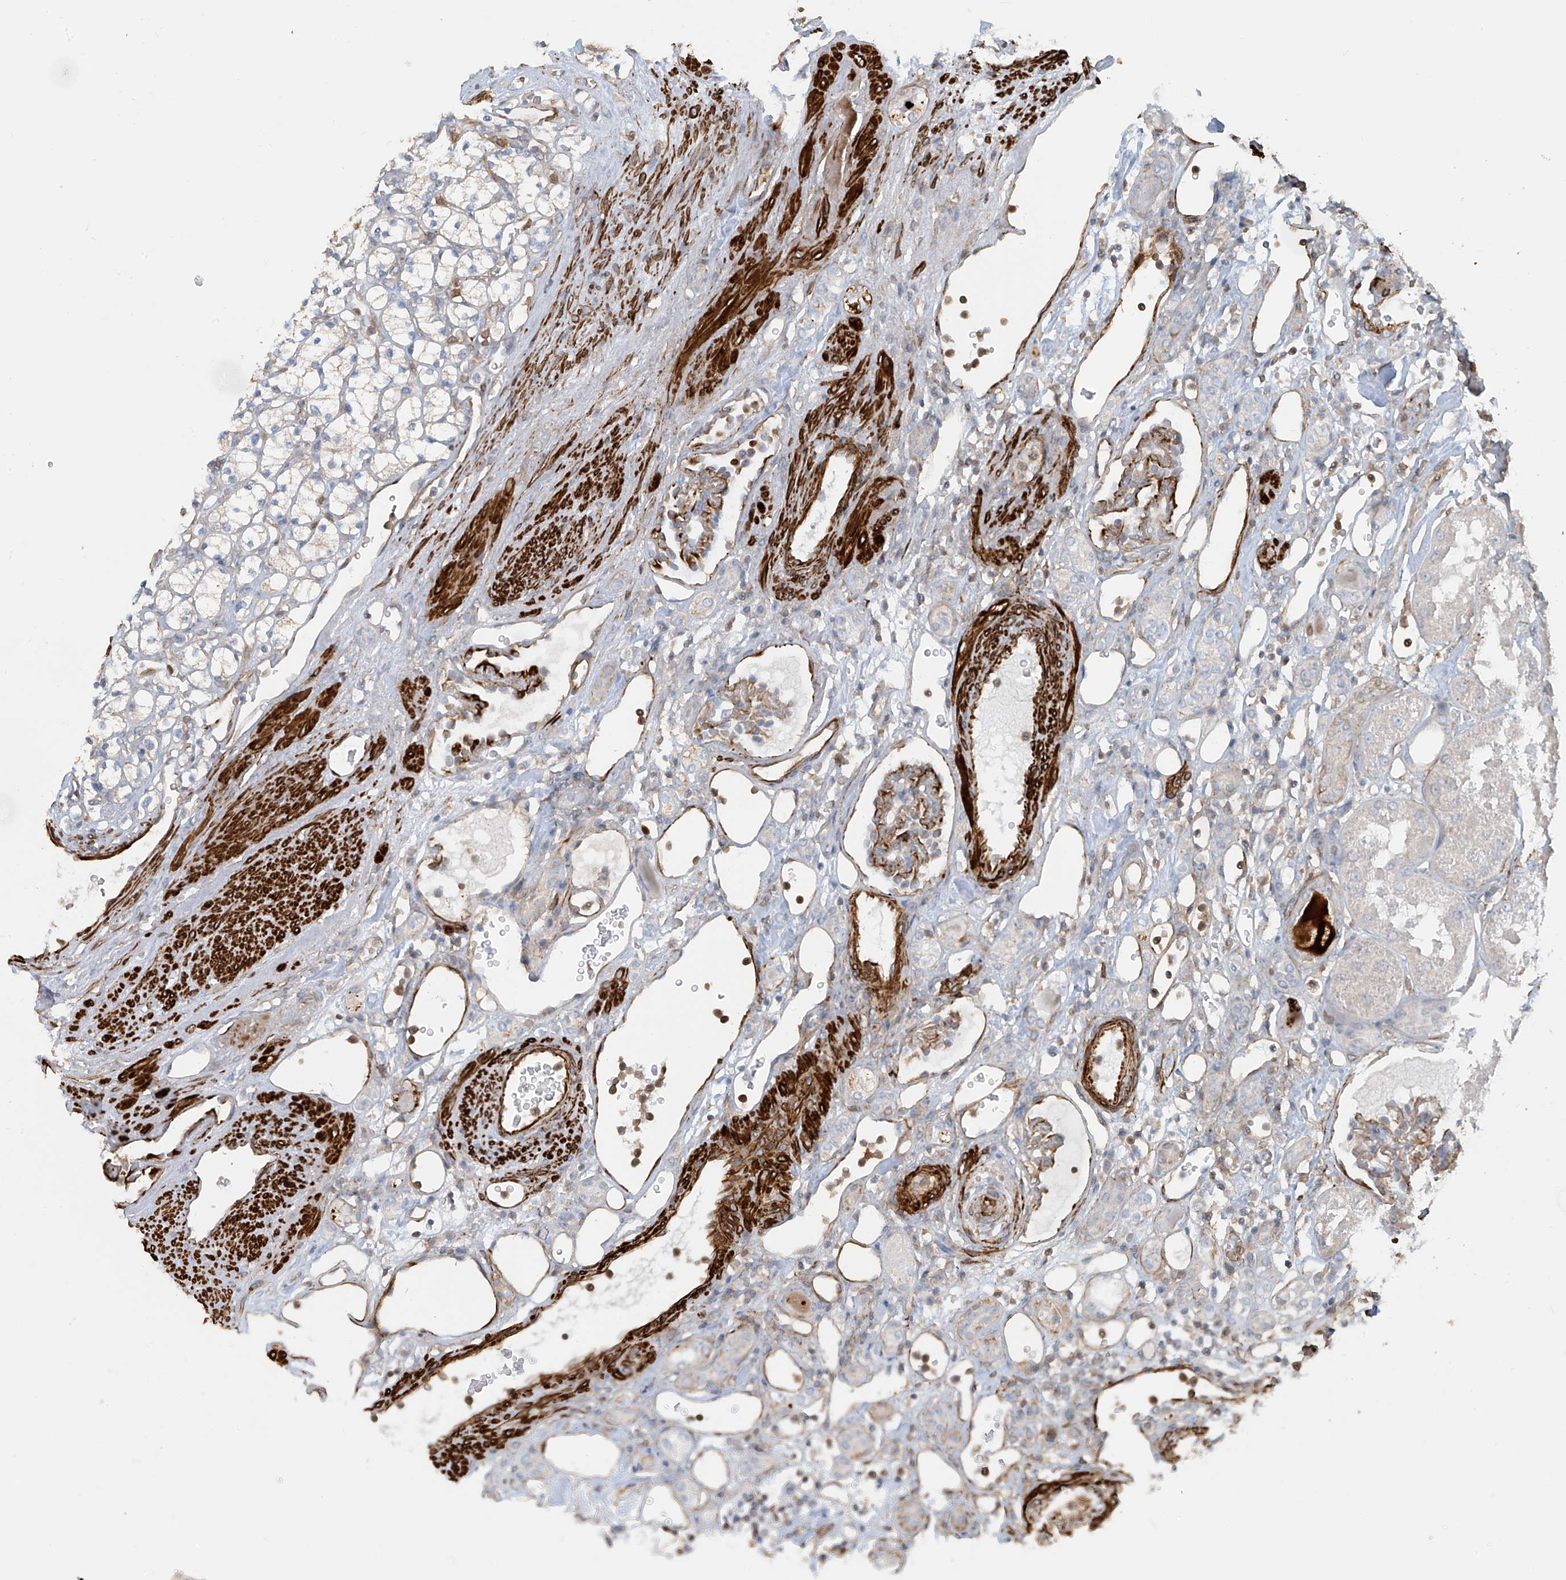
{"staining": {"intensity": "negative", "quantity": "none", "location": "none"}, "tissue": "renal cancer", "cell_type": "Tumor cells", "image_type": "cancer", "snomed": [{"axis": "morphology", "description": "Adenocarcinoma, NOS"}, {"axis": "topography", "description": "Kidney"}], "caption": "Immunohistochemistry (IHC) histopathology image of adenocarcinoma (renal) stained for a protein (brown), which exhibits no positivity in tumor cells. Nuclei are stained in blue.", "gene": "SH3BGRL3", "patient": {"sex": "male", "age": 77}}